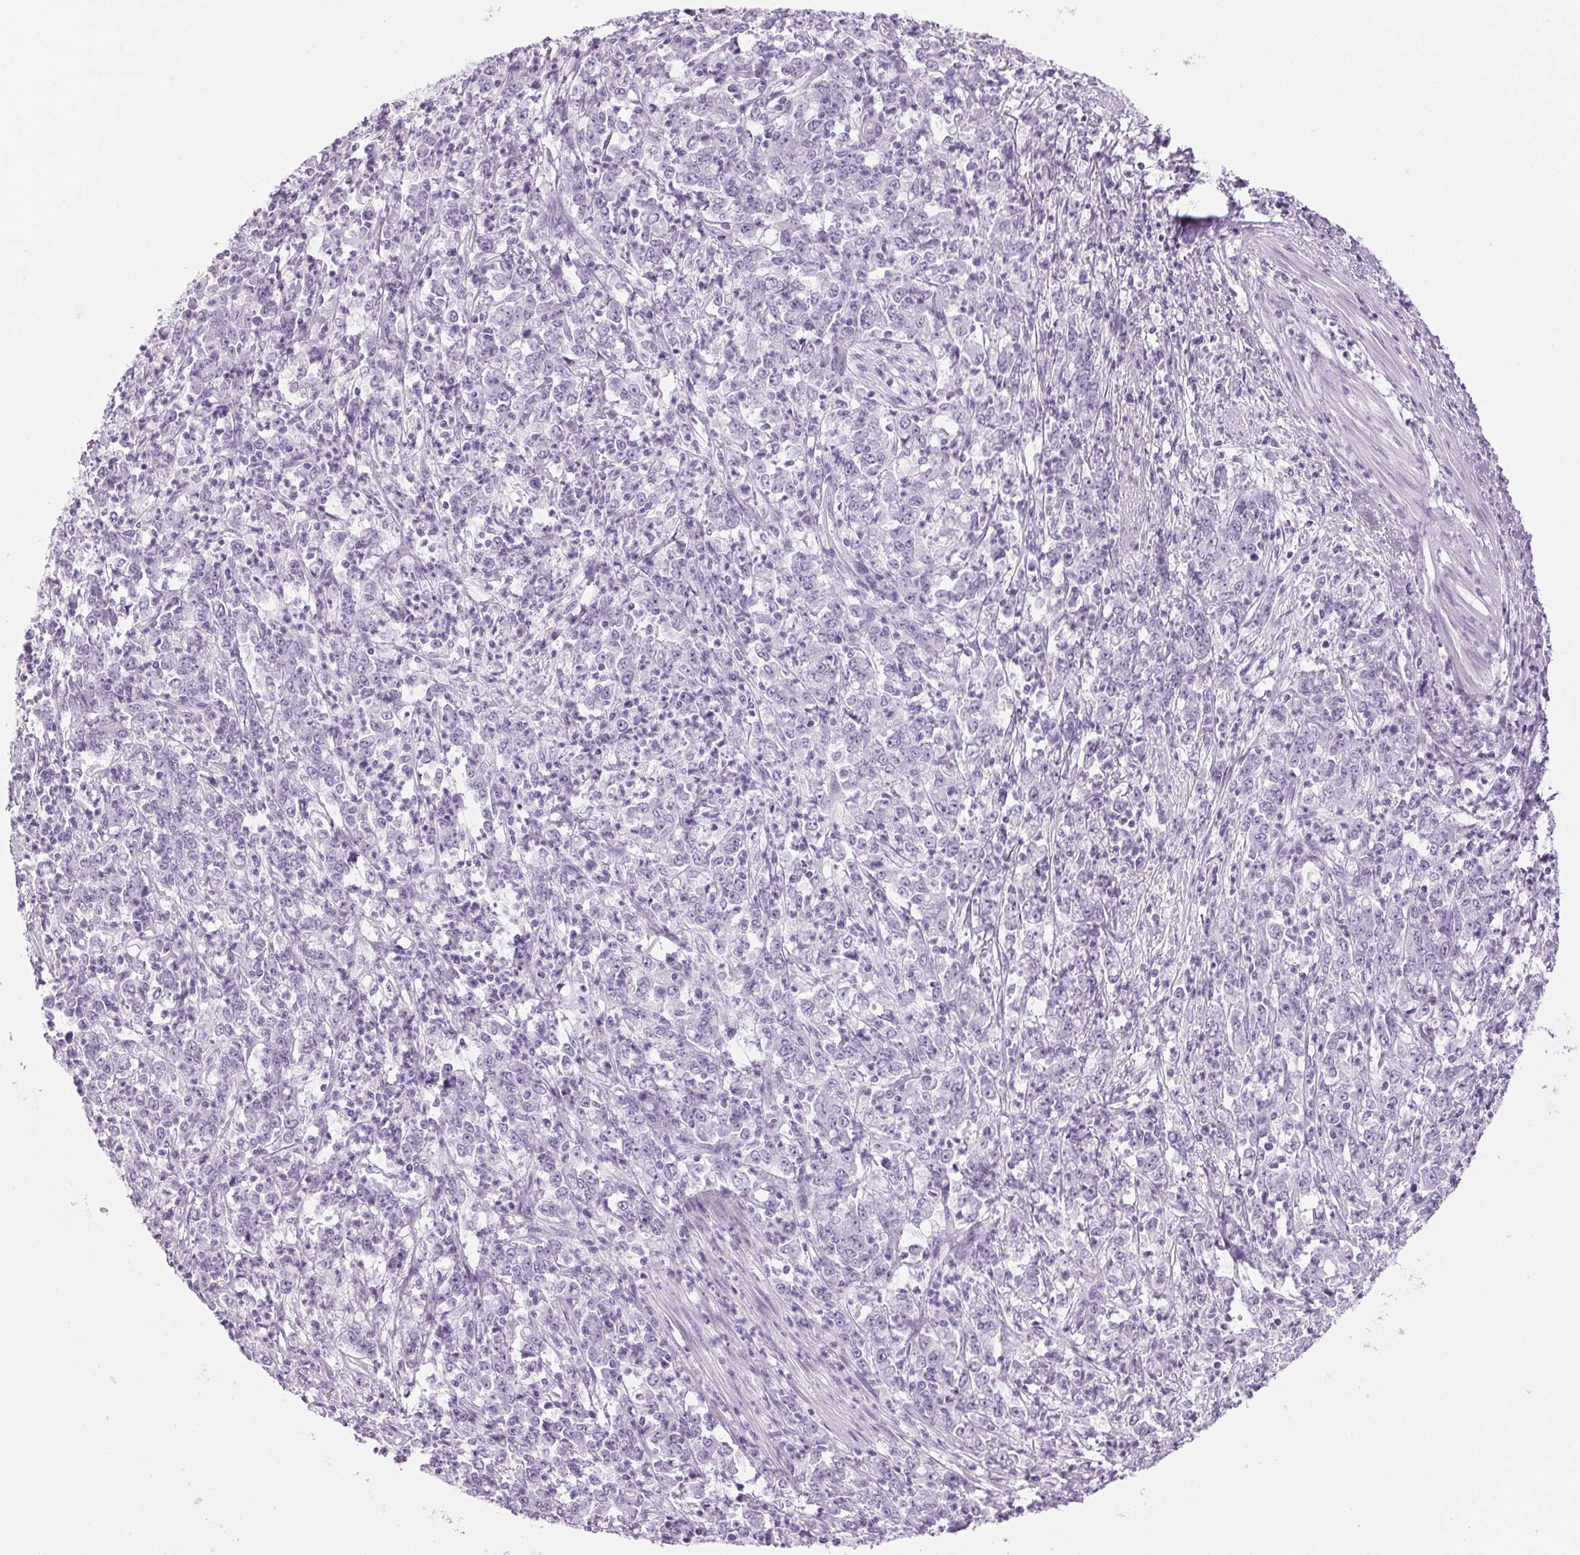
{"staining": {"intensity": "negative", "quantity": "none", "location": "none"}, "tissue": "stomach cancer", "cell_type": "Tumor cells", "image_type": "cancer", "snomed": [{"axis": "morphology", "description": "Adenocarcinoma, NOS"}, {"axis": "topography", "description": "Stomach, lower"}], "caption": "Tumor cells show no significant protein expression in stomach cancer. (DAB immunohistochemistry (IHC) with hematoxylin counter stain).", "gene": "PPP1R1A", "patient": {"sex": "female", "age": 71}}